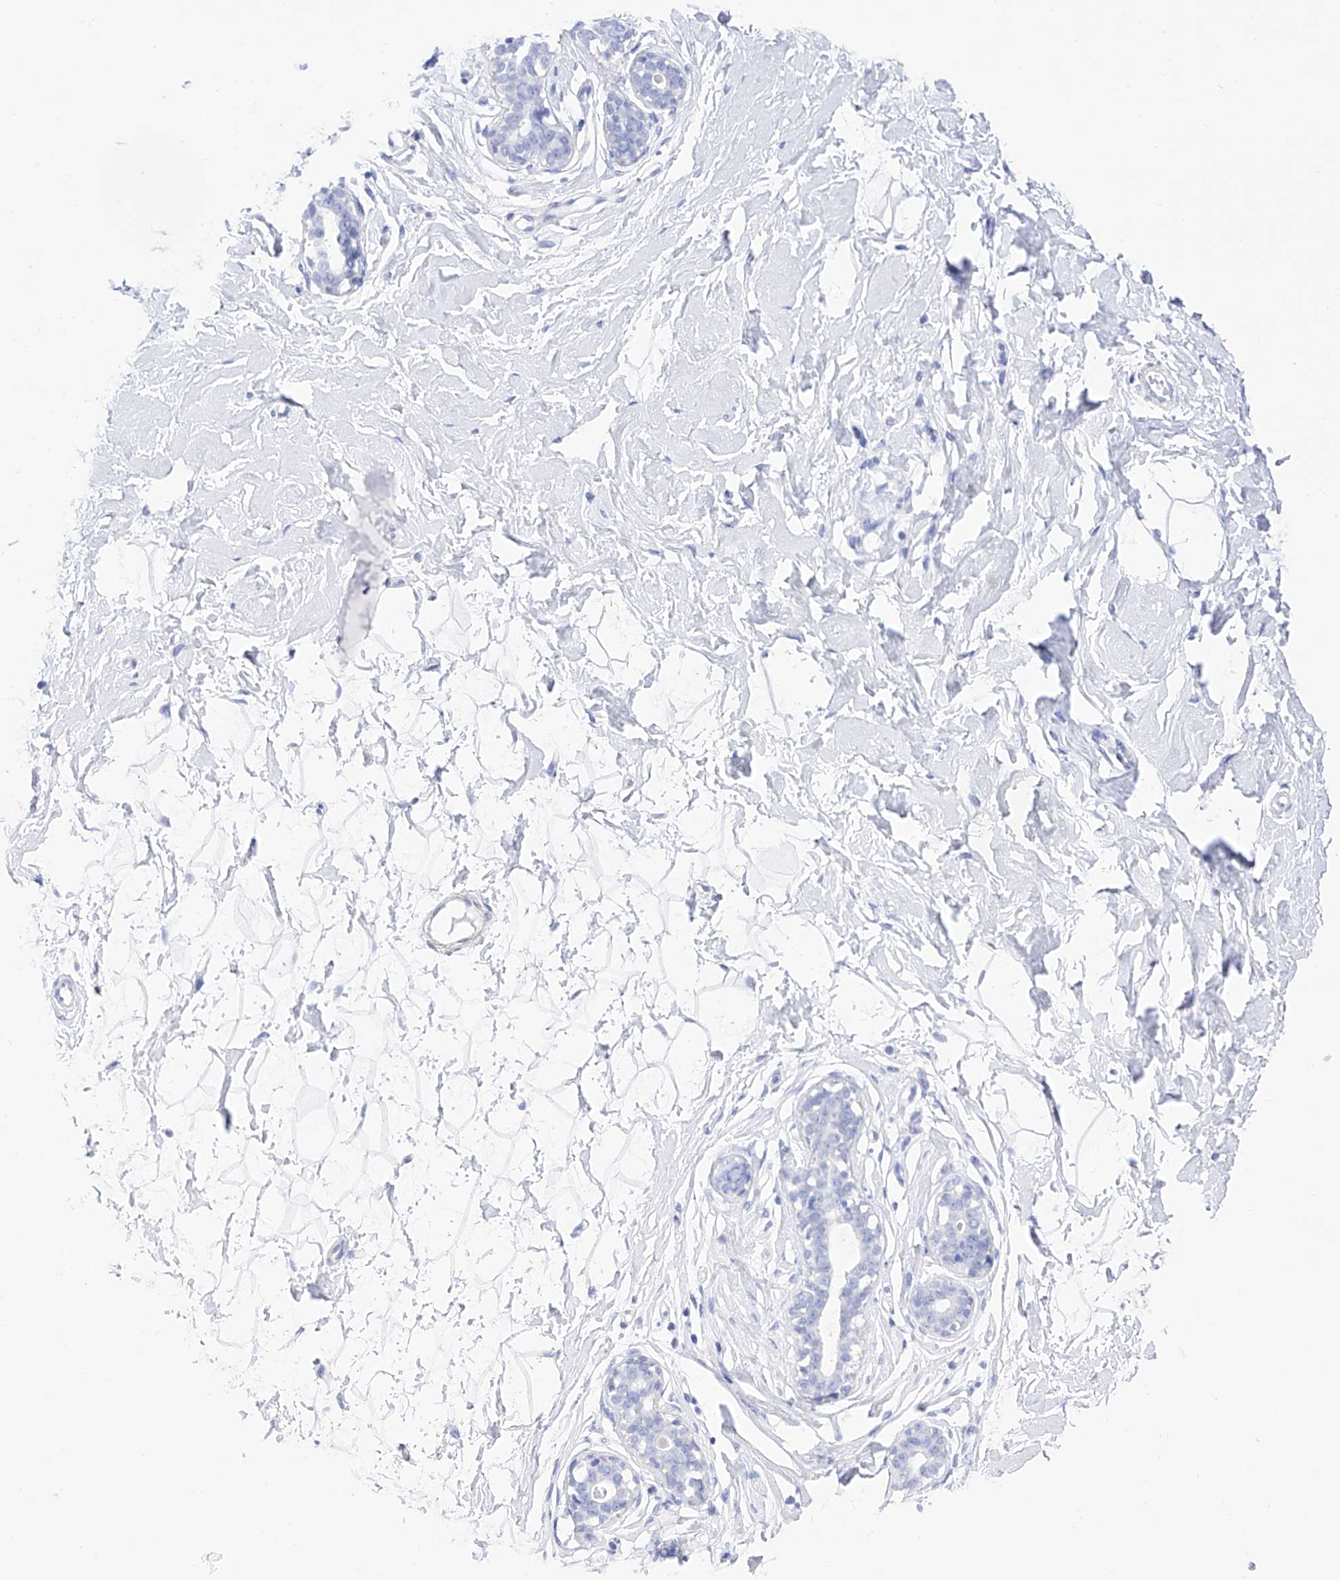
{"staining": {"intensity": "negative", "quantity": "none", "location": "none"}, "tissue": "breast", "cell_type": "Adipocytes", "image_type": "normal", "snomed": [{"axis": "morphology", "description": "Normal tissue, NOS"}, {"axis": "morphology", "description": "Adenoma, NOS"}, {"axis": "topography", "description": "Breast"}], "caption": "High power microscopy micrograph of an IHC photomicrograph of unremarkable breast, revealing no significant positivity in adipocytes. (Stains: DAB (3,3'-diaminobenzidine) immunohistochemistry with hematoxylin counter stain, Microscopy: brightfield microscopy at high magnification).", "gene": "TRPC7", "patient": {"sex": "female", "age": 23}}